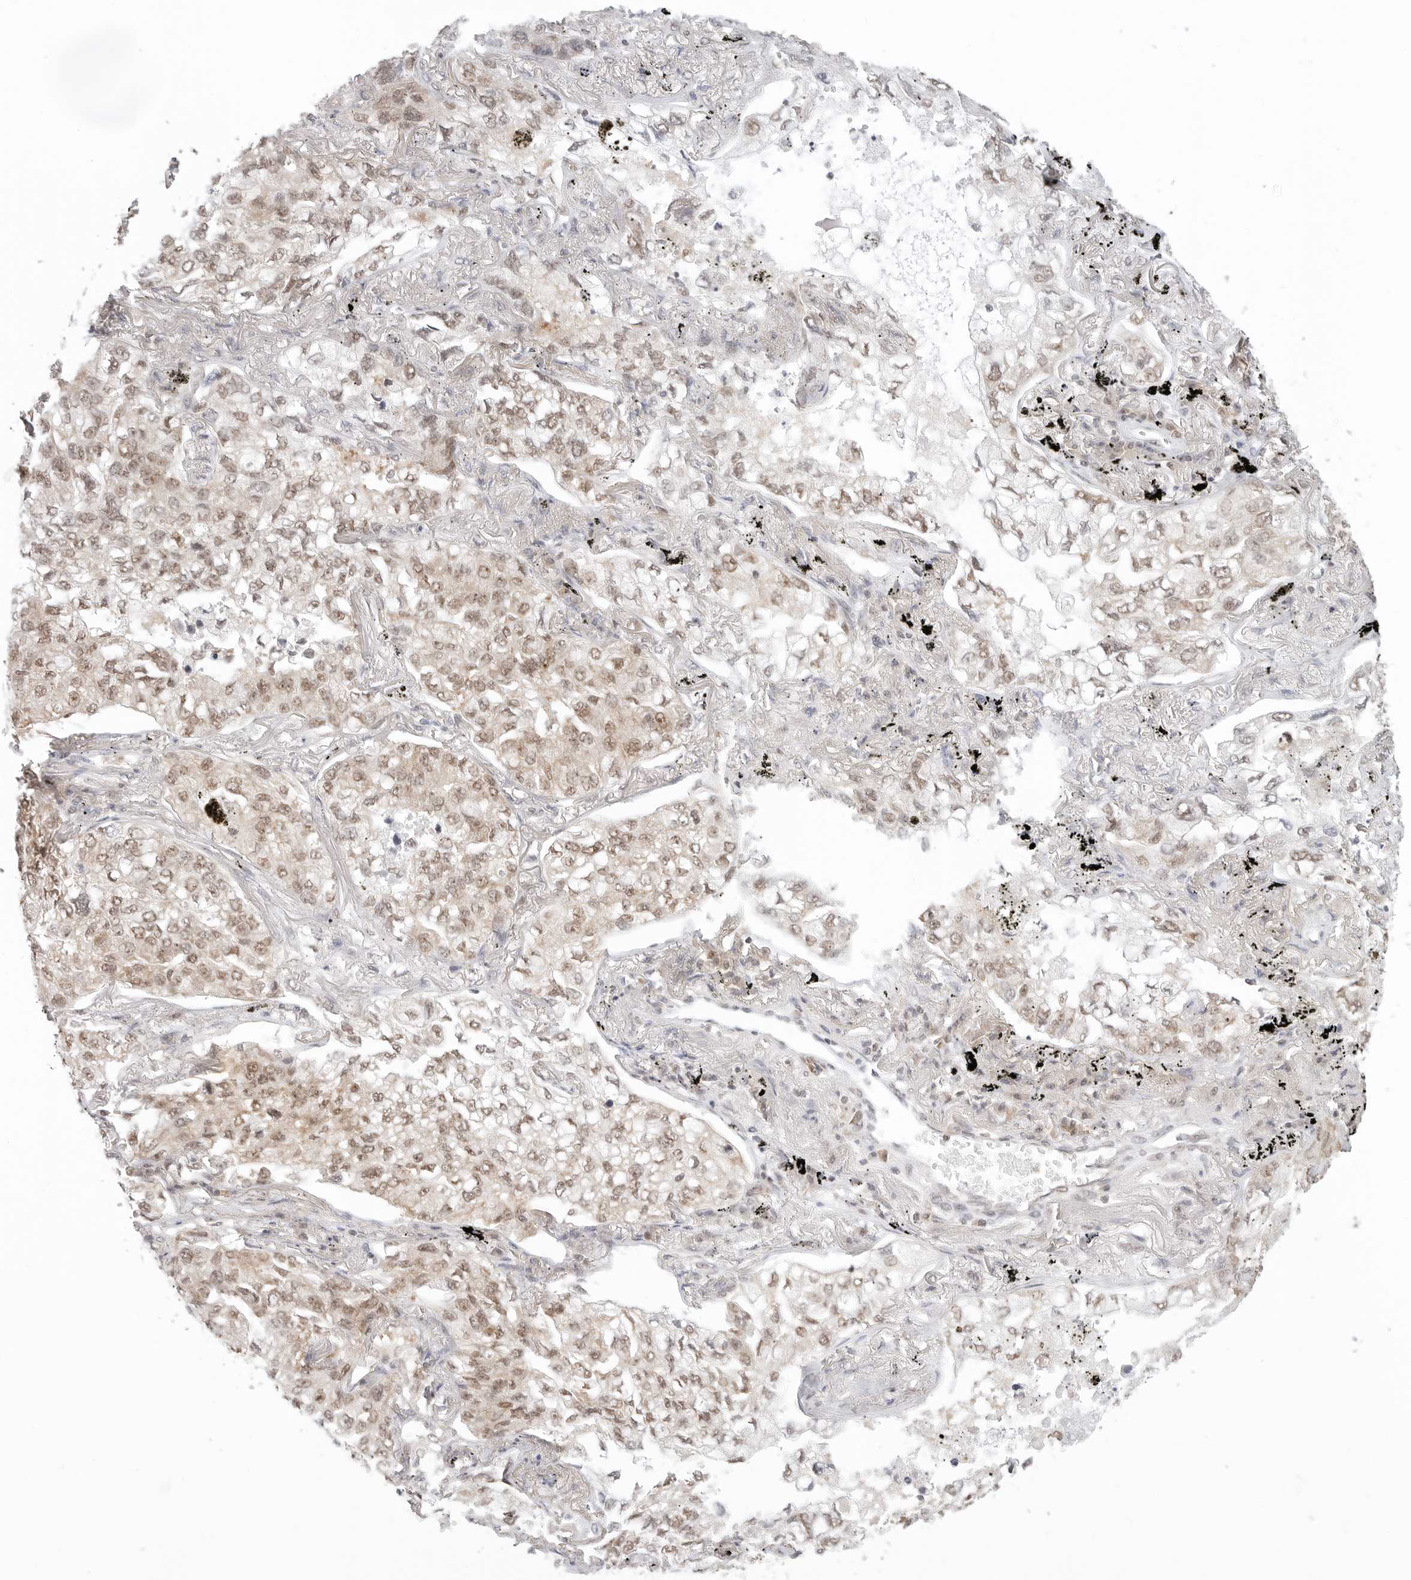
{"staining": {"intensity": "moderate", "quantity": ">75%", "location": "nuclear"}, "tissue": "lung cancer", "cell_type": "Tumor cells", "image_type": "cancer", "snomed": [{"axis": "morphology", "description": "Adenocarcinoma, NOS"}, {"axis": "topography", "description": "Lung"}], "caption": "Lung cancer stained with a brown dye shows moderate nuclear positive staining in about >75% of tumor cells.", "gene": "METAP1", "patient": {"sex": "male", "age": 65}}